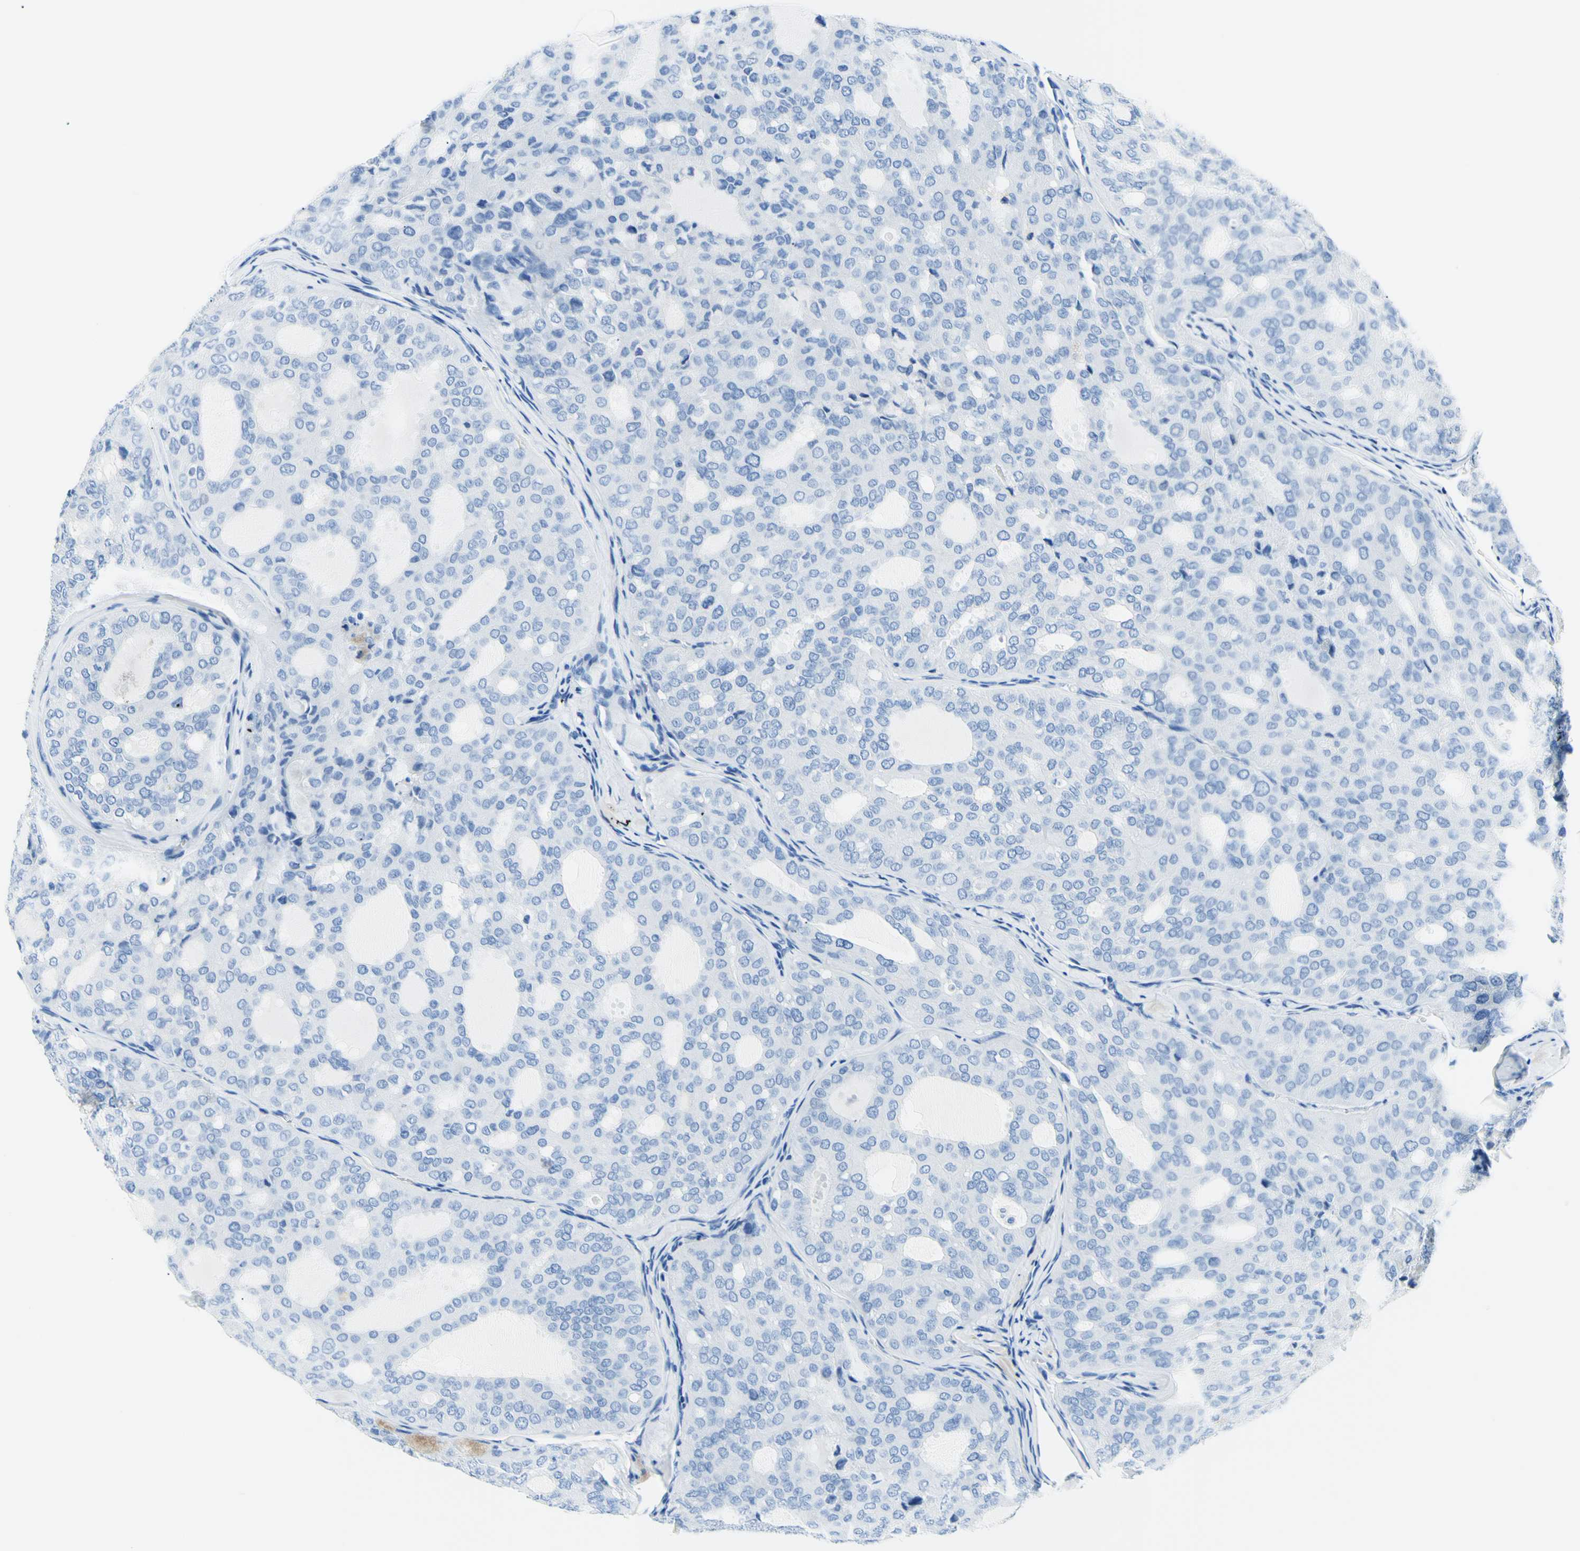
{"staining": {"intensity": "negative", "quantity": "none", "location": "none"}, "tissue": "thyroid cancer", "cell_type": "Tumor cells", "image_type": "cancer", "snomed": [{"axis": "morphology", "description": "Follicular adenoma carcinoma, NOS"}, {"axis": "topography", "description": "Thyroid gland"}], "caption": "Immunohistochemistry of thyroid follicular adenoma carcinoma reveals no expression in tumor cells.", "gene": "MYH2", "patient": {"sex": "male", "age": 75}}